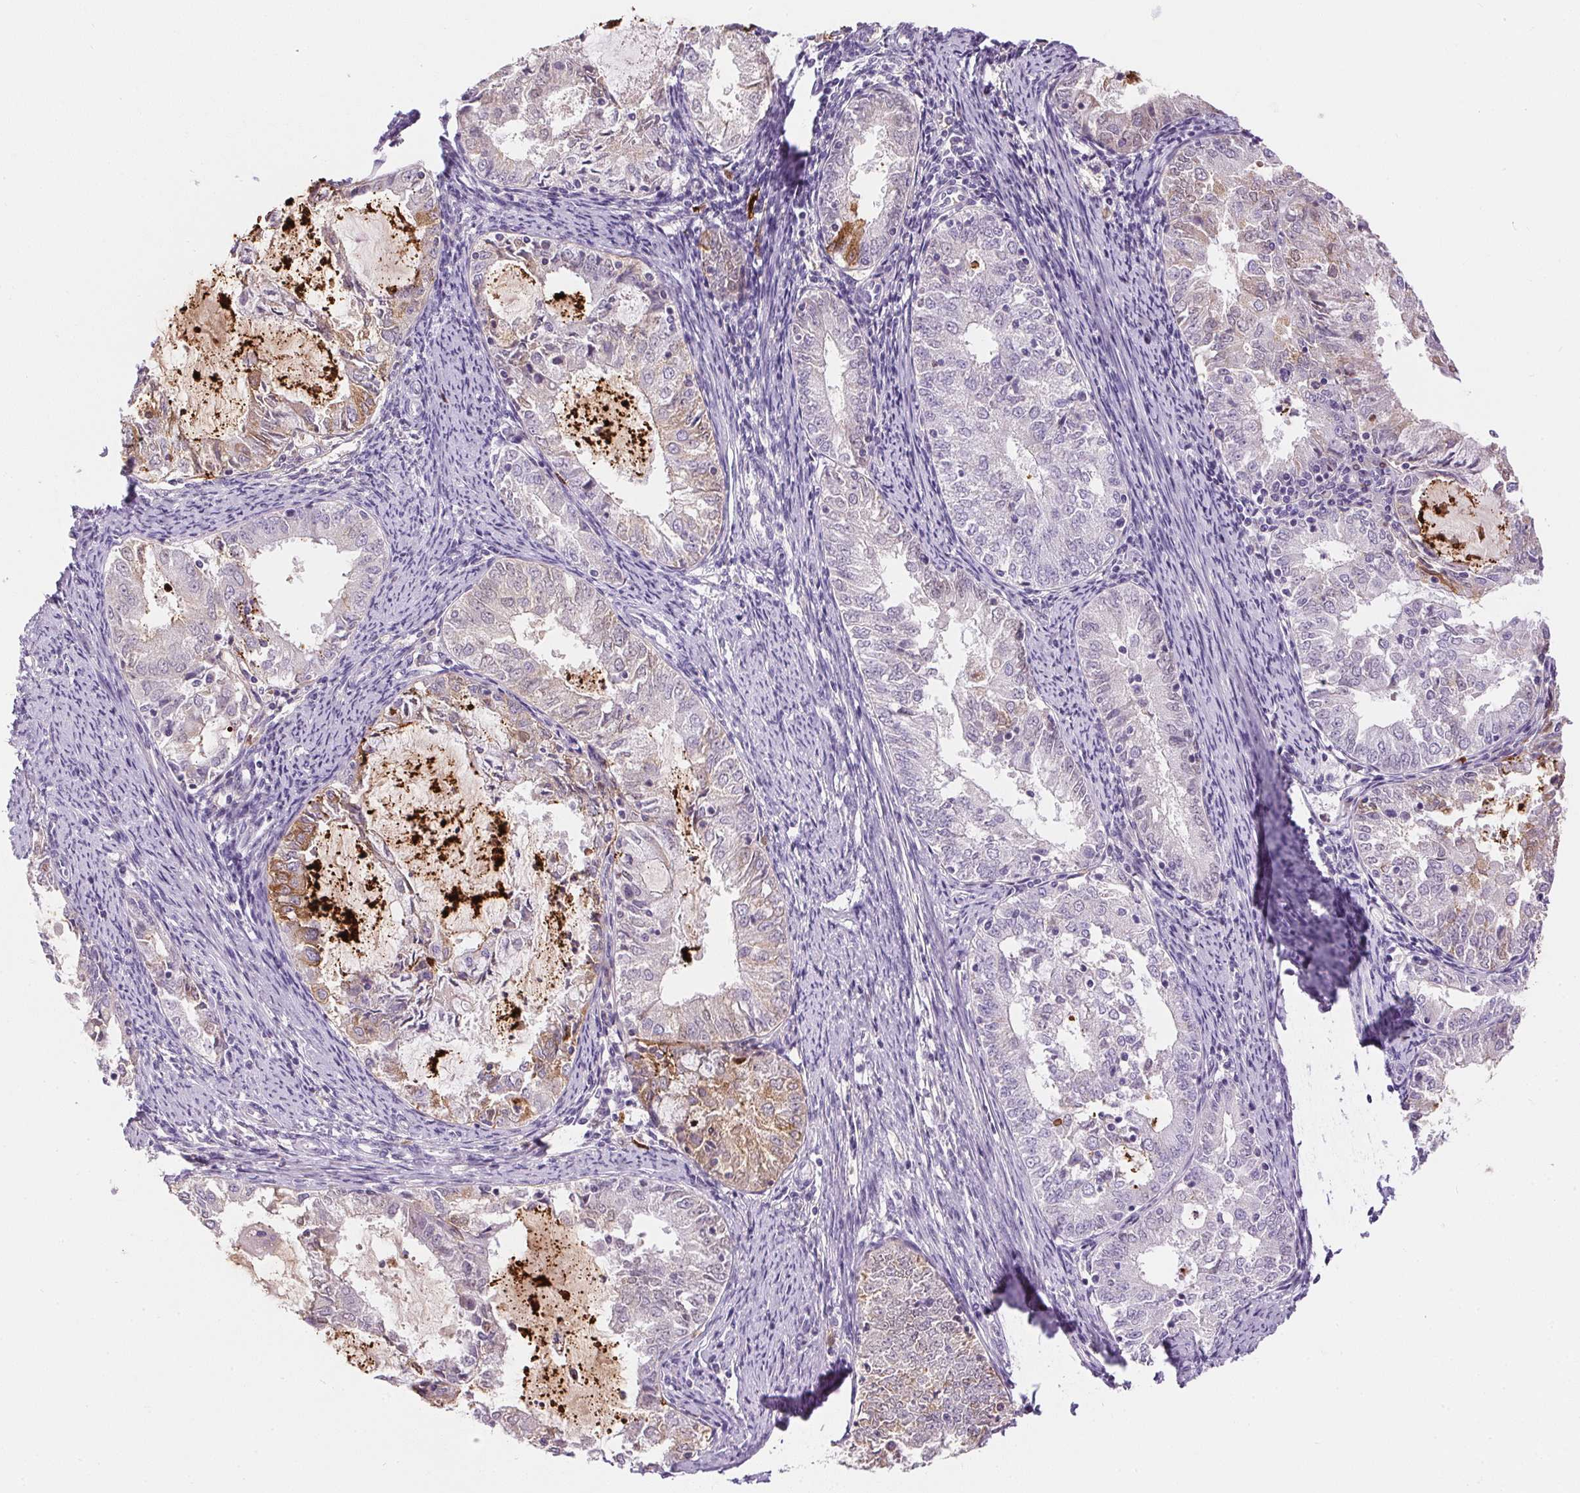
{"staining": {"intensity": "weak", "quantity": "<25%", "location": "cytoplasmic/membranous"}, "tissue": "endometrial cancer", "cell_type": "Tumor cells", "image_type": "cancer", "snomed": [{"axis": "morphology", "description": "Adenocarcinoma, NOS"}, {"axis": "topography", "description": "Endometrium"}], "caption": "Tumor cells show no significant protein expression in adenocarcinoma (endometrial).", "gene": "ORM1", "patient": {"sex": "female", "age": 57}}